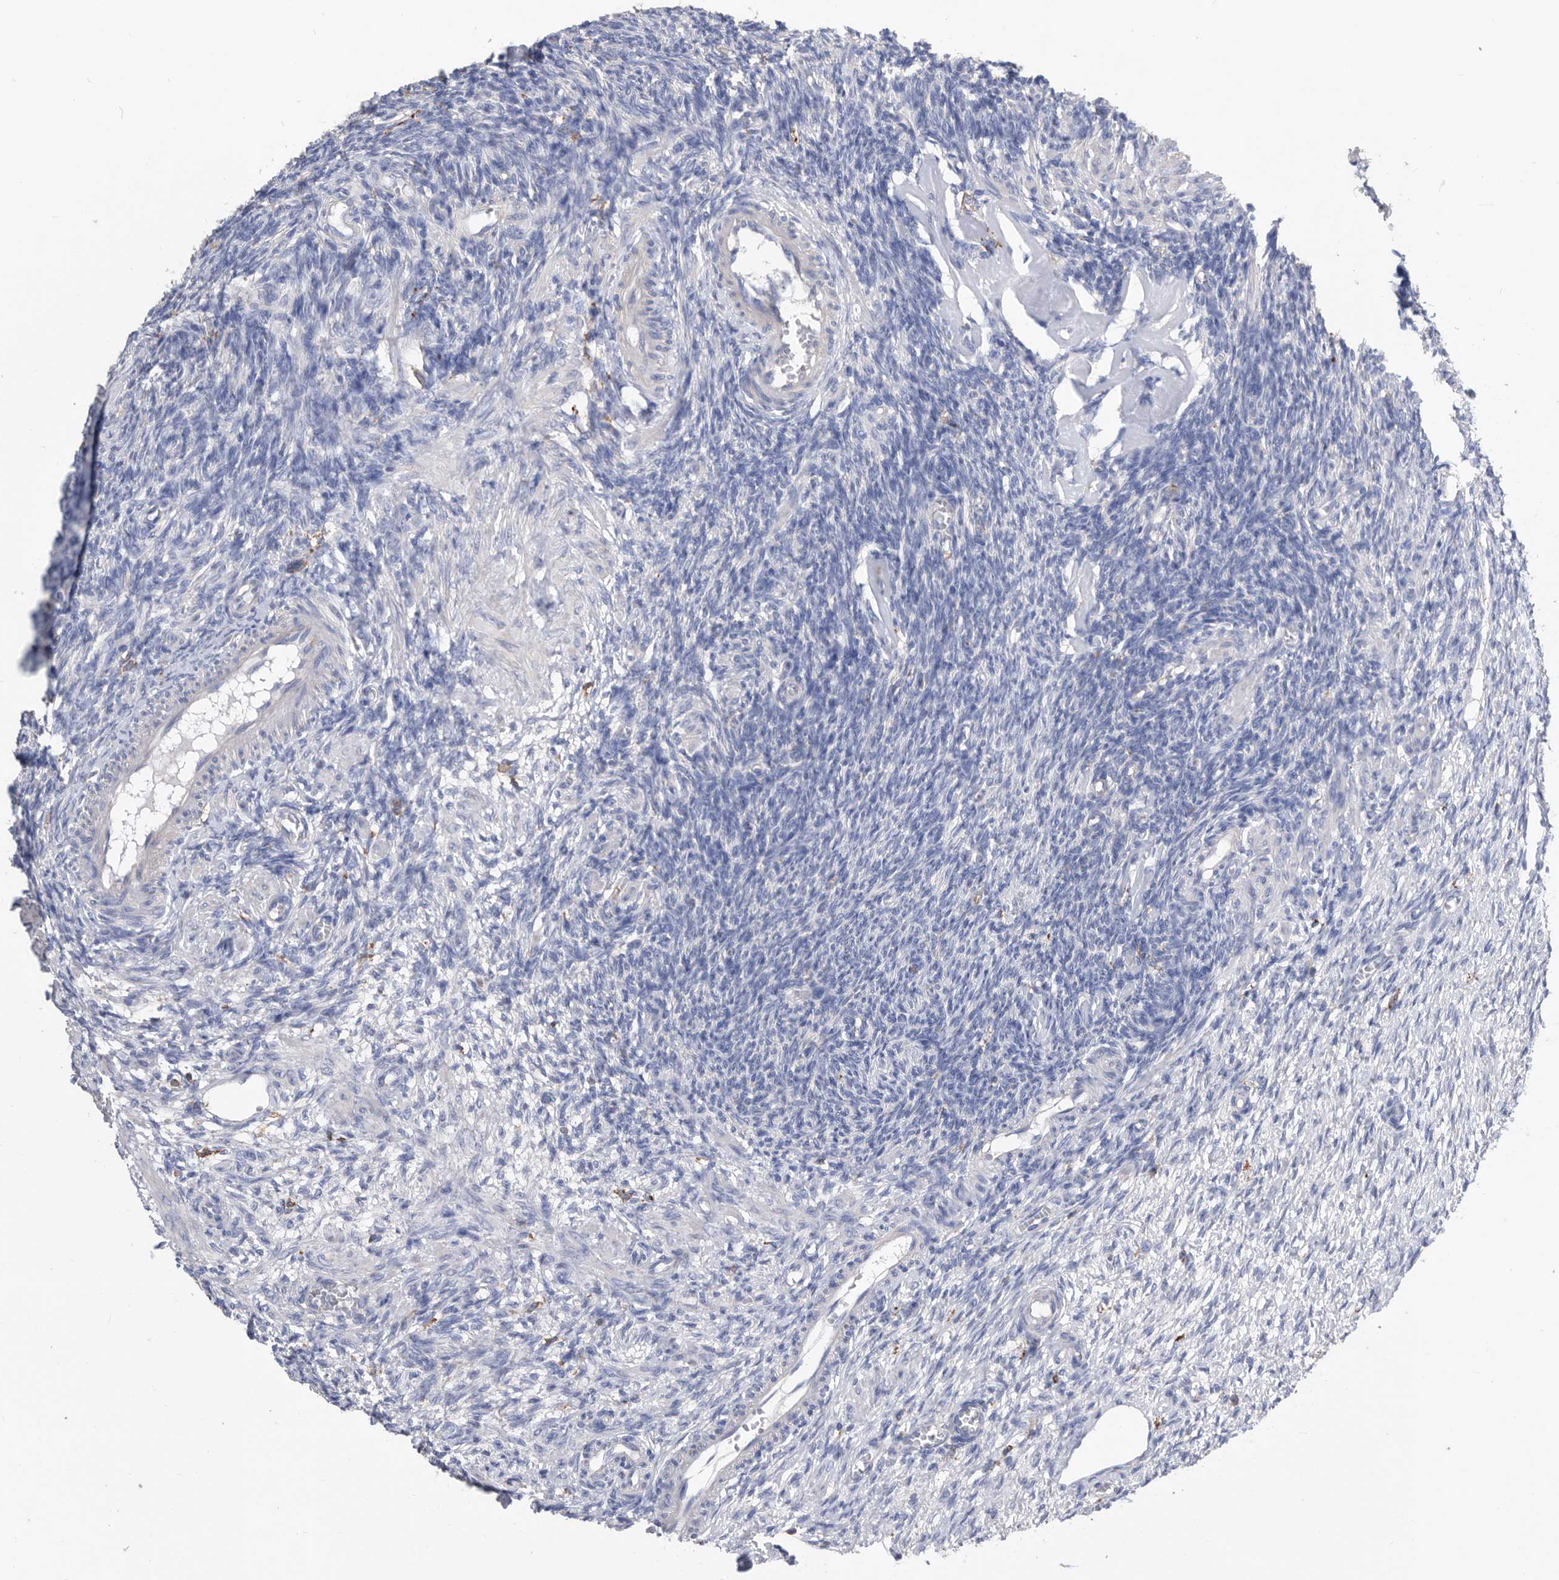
{"staining": {"intensity": "negative", "quantity": "none", "location": "none"}, "tissue": "ovary", "cell_type": "Ovarian stroma cells", "image_type": "normal", "snomed": [{"axis": "morphology", "description": "Normal tissue, NOS"}, {"axis": "topography", "description": "Ovary"}], "caption": "This is an IHC histopathology image of benign human ovary. There is no expression in ovarian stroma cells.", "gene": "MS4A4A", "patient": {"sex": "female", "age": 27}}